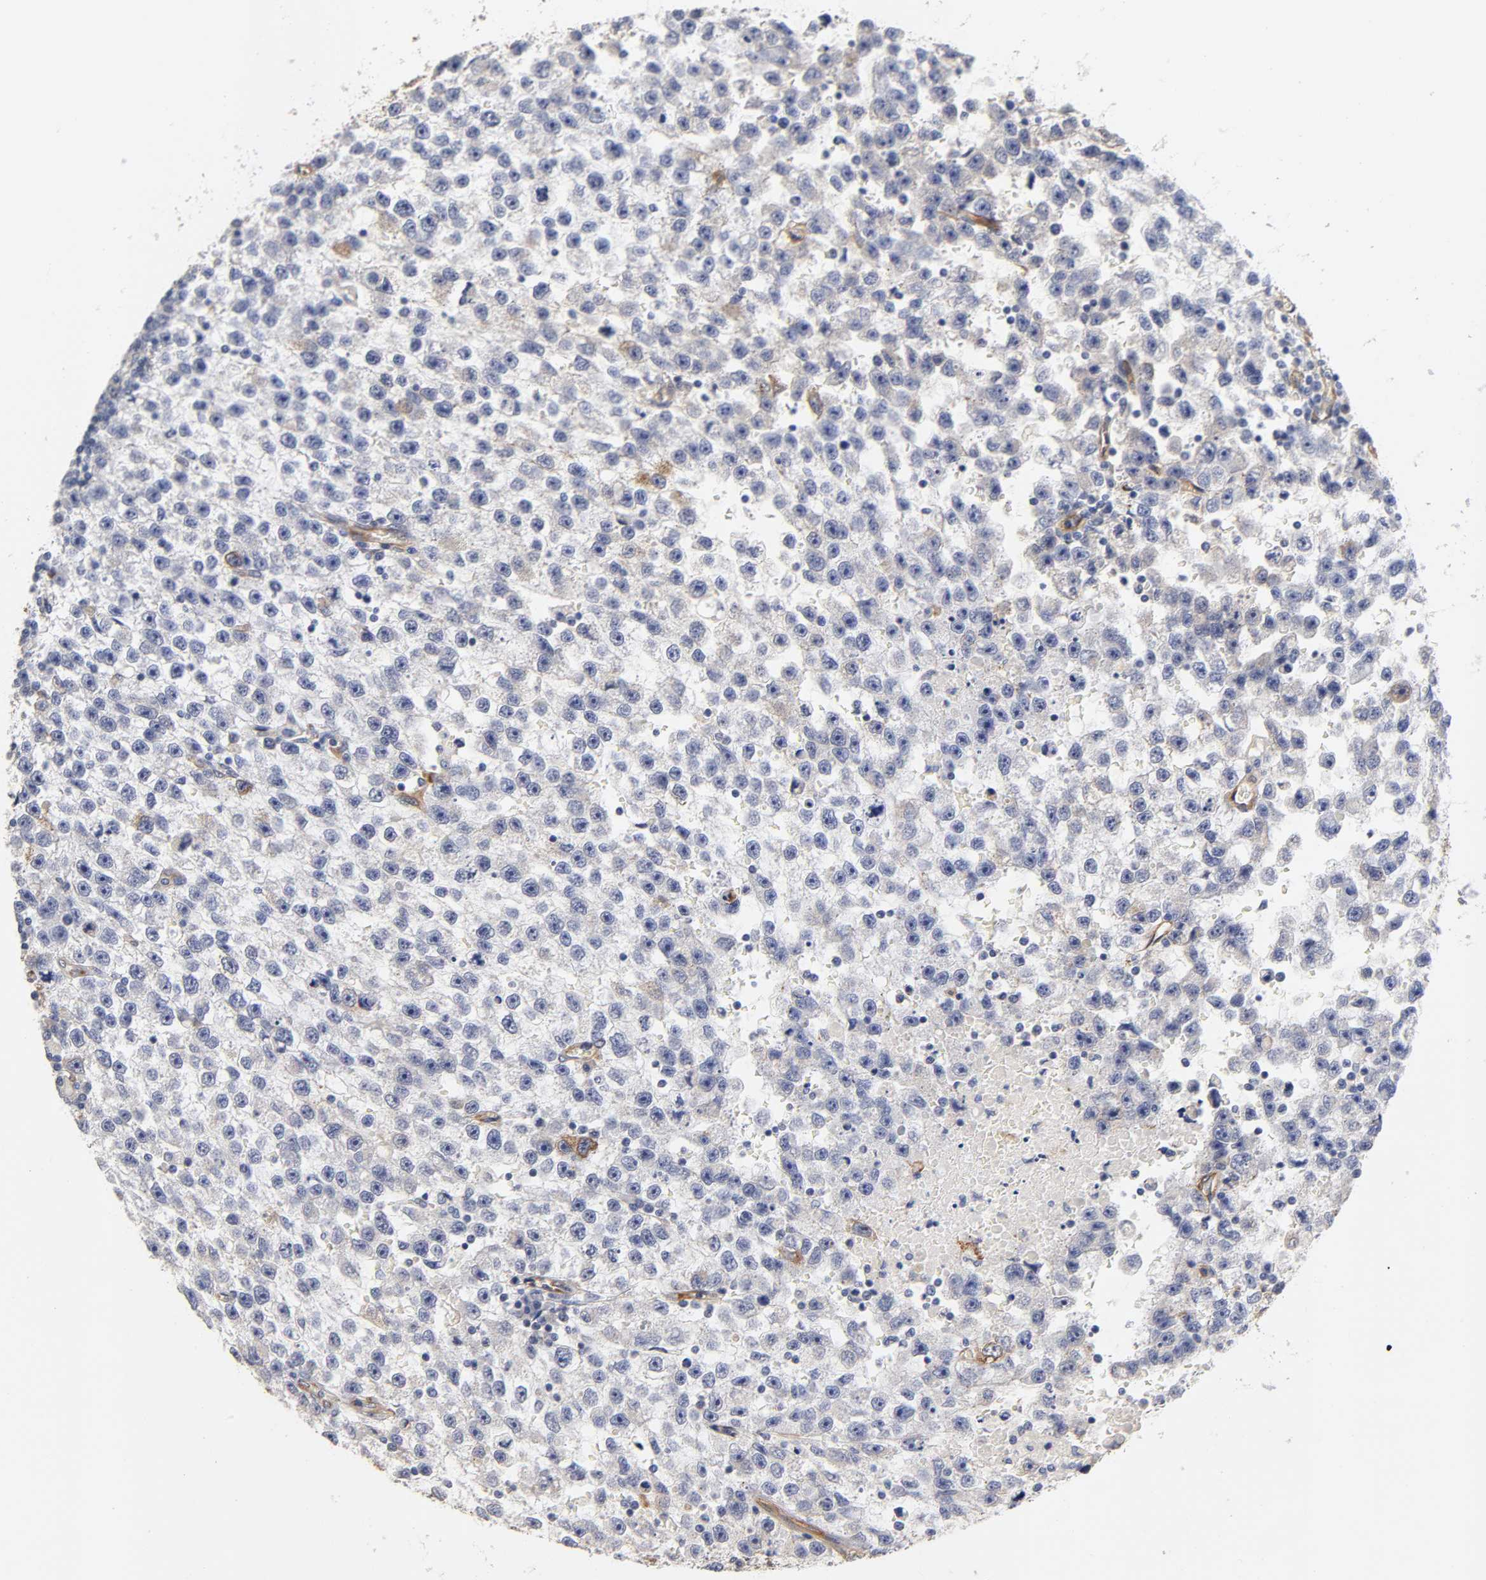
{"staining": {"intensity": "negative", "quantity": "none", "location": "none"}, "tissue": "testis cancer", "cell_type": "Tumor cells", "image_type": "cancer", "snomed": [{"axis": "morphology", "description": "Seminoma, NOS"}, {"axis": "topography", "description": "Testis"}], "caption": "Immunohistochemistry of human testis cancer displays no expression in tumor cells.", "gene": "LAMB1", "patient": {"sex": "male", "age": 33}}